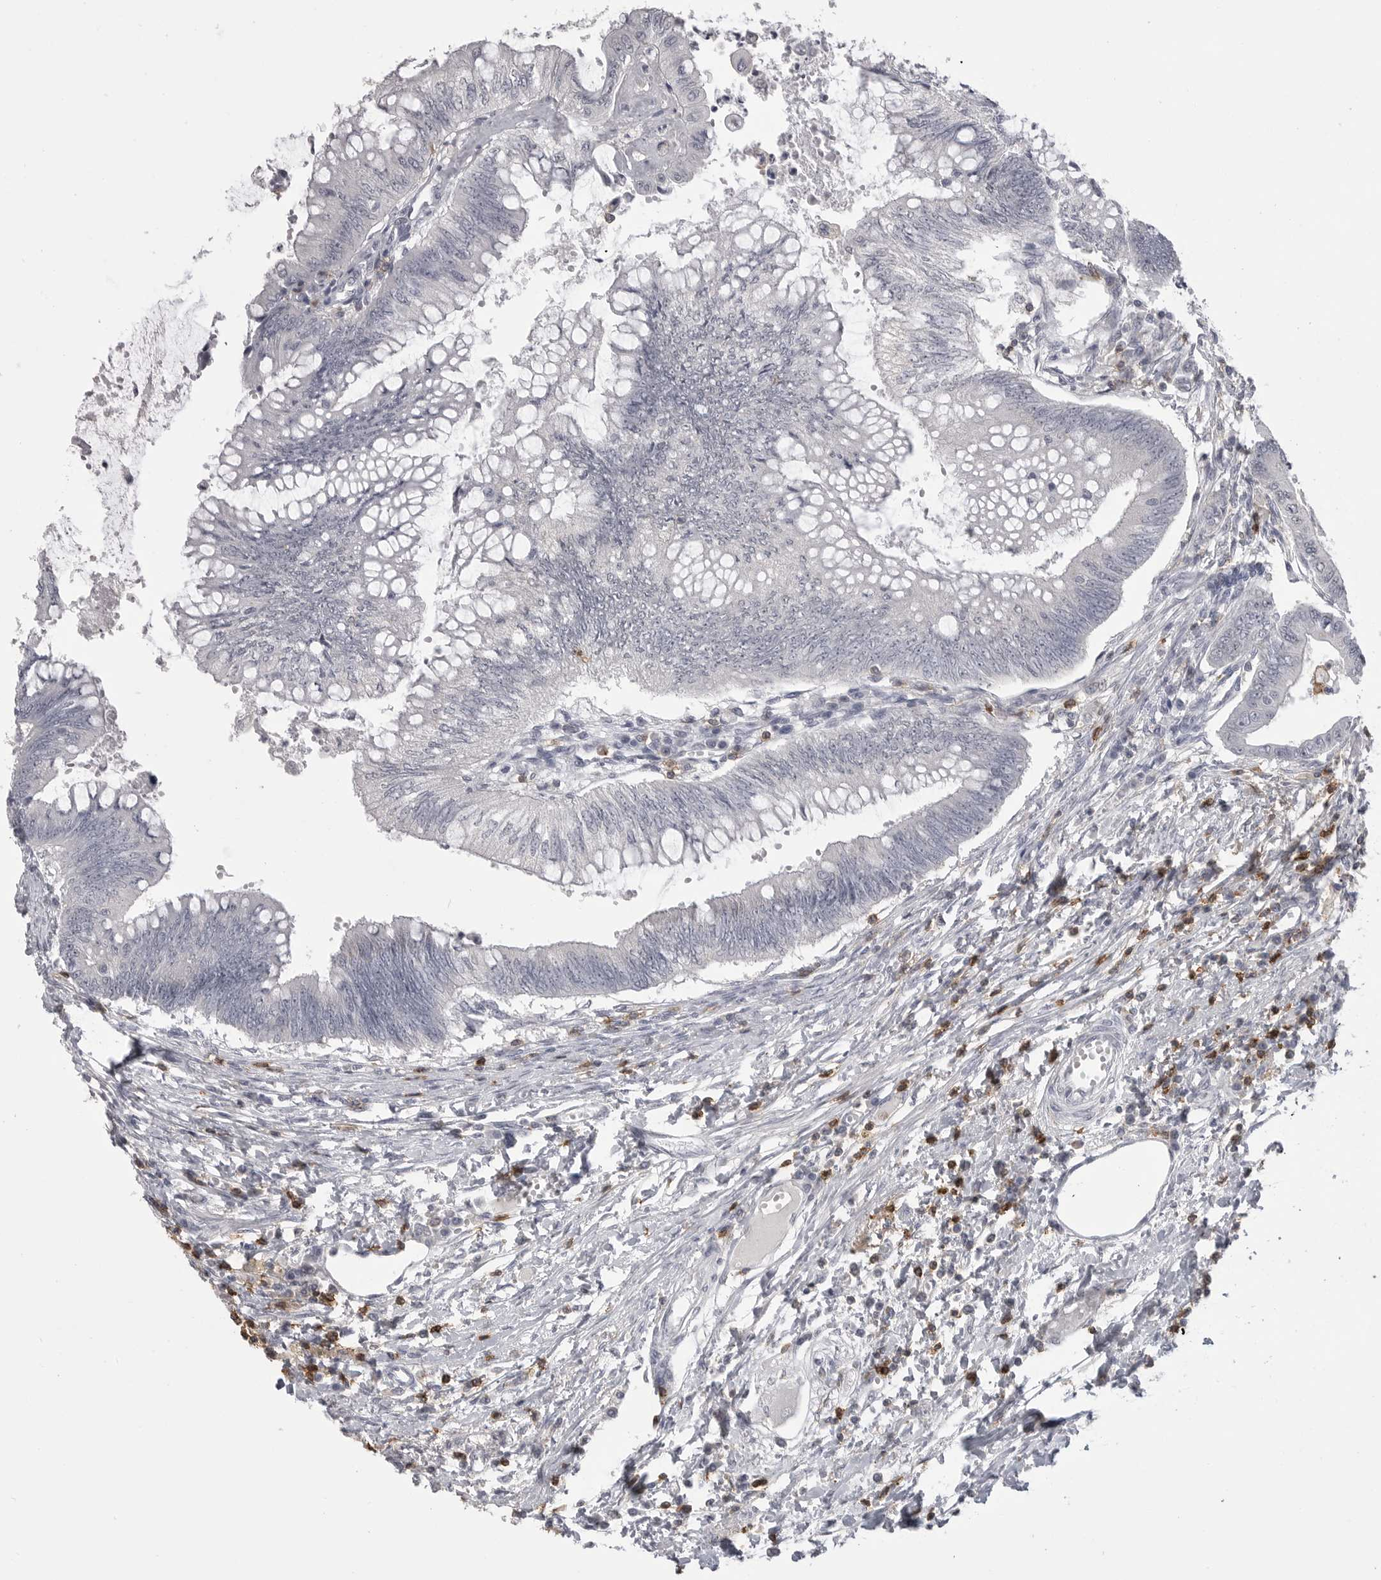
{"staining": {"intensity": "negative", "quantity": "none", "location": "none"}, "tissue": "colorectal cancer", "cell_type": "Tumor cells", "image_type": "cancer", "snomed": [{"axis": "morphology", "description": "Adenoma, NOS"}, {"axis": "morphology", "description": "Adenocarcinoma, NOS"}, {"axis": "topography", "description": "Colon"}], "caption": "An immunohistochemistry histopathology image of colorectal cancer is shown. There is no staining in tumor cells of colorectal cancer.", "gene": "ITGAL", "patient": {"sex": "male", "age": 79}}